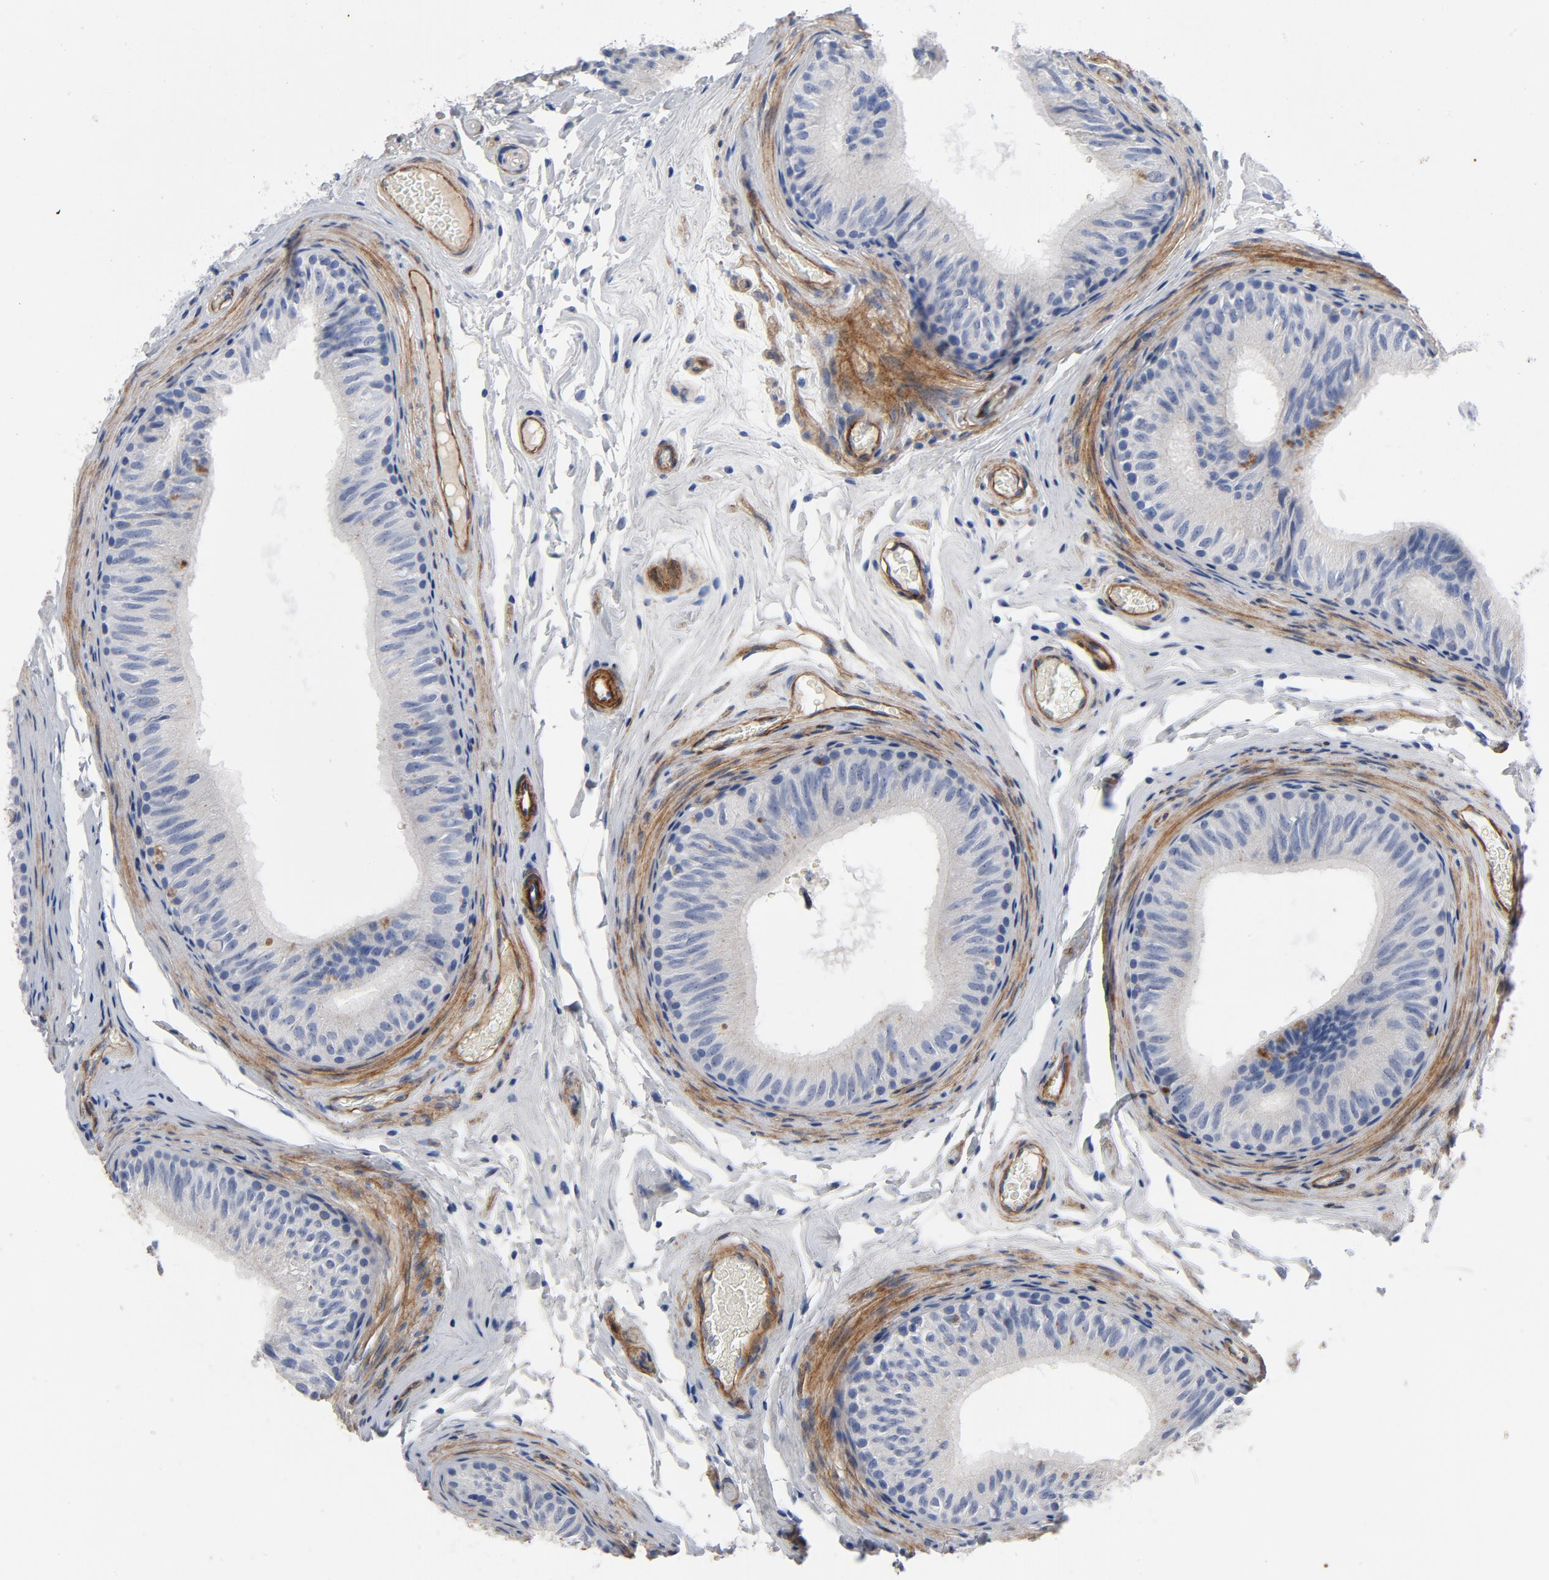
{"staining": {"intensity": "strong", "quantity": "25%-75%", "location": "cytoplasmic/membranous"}, "tissue": "epididymis", "cell_type": "Glandular cells", "image_type": "normal", "snomed": [{"axis": "morphology", "description": "Normal tissue, NOS"}, {"axis": "topography", "description": "Testis"}, {"axis": "topography", "description": "Epididymis"}], "caption": "Immunohistochemical staining of benign human epididymis demonstrates strong cytoplasmic/membranous protein positivity in approximately 25%-75% of glandular cells. Nuclei are stained in blue.", "gene": "LAMC1", "patient": {"sex": "male", "age": 36}}